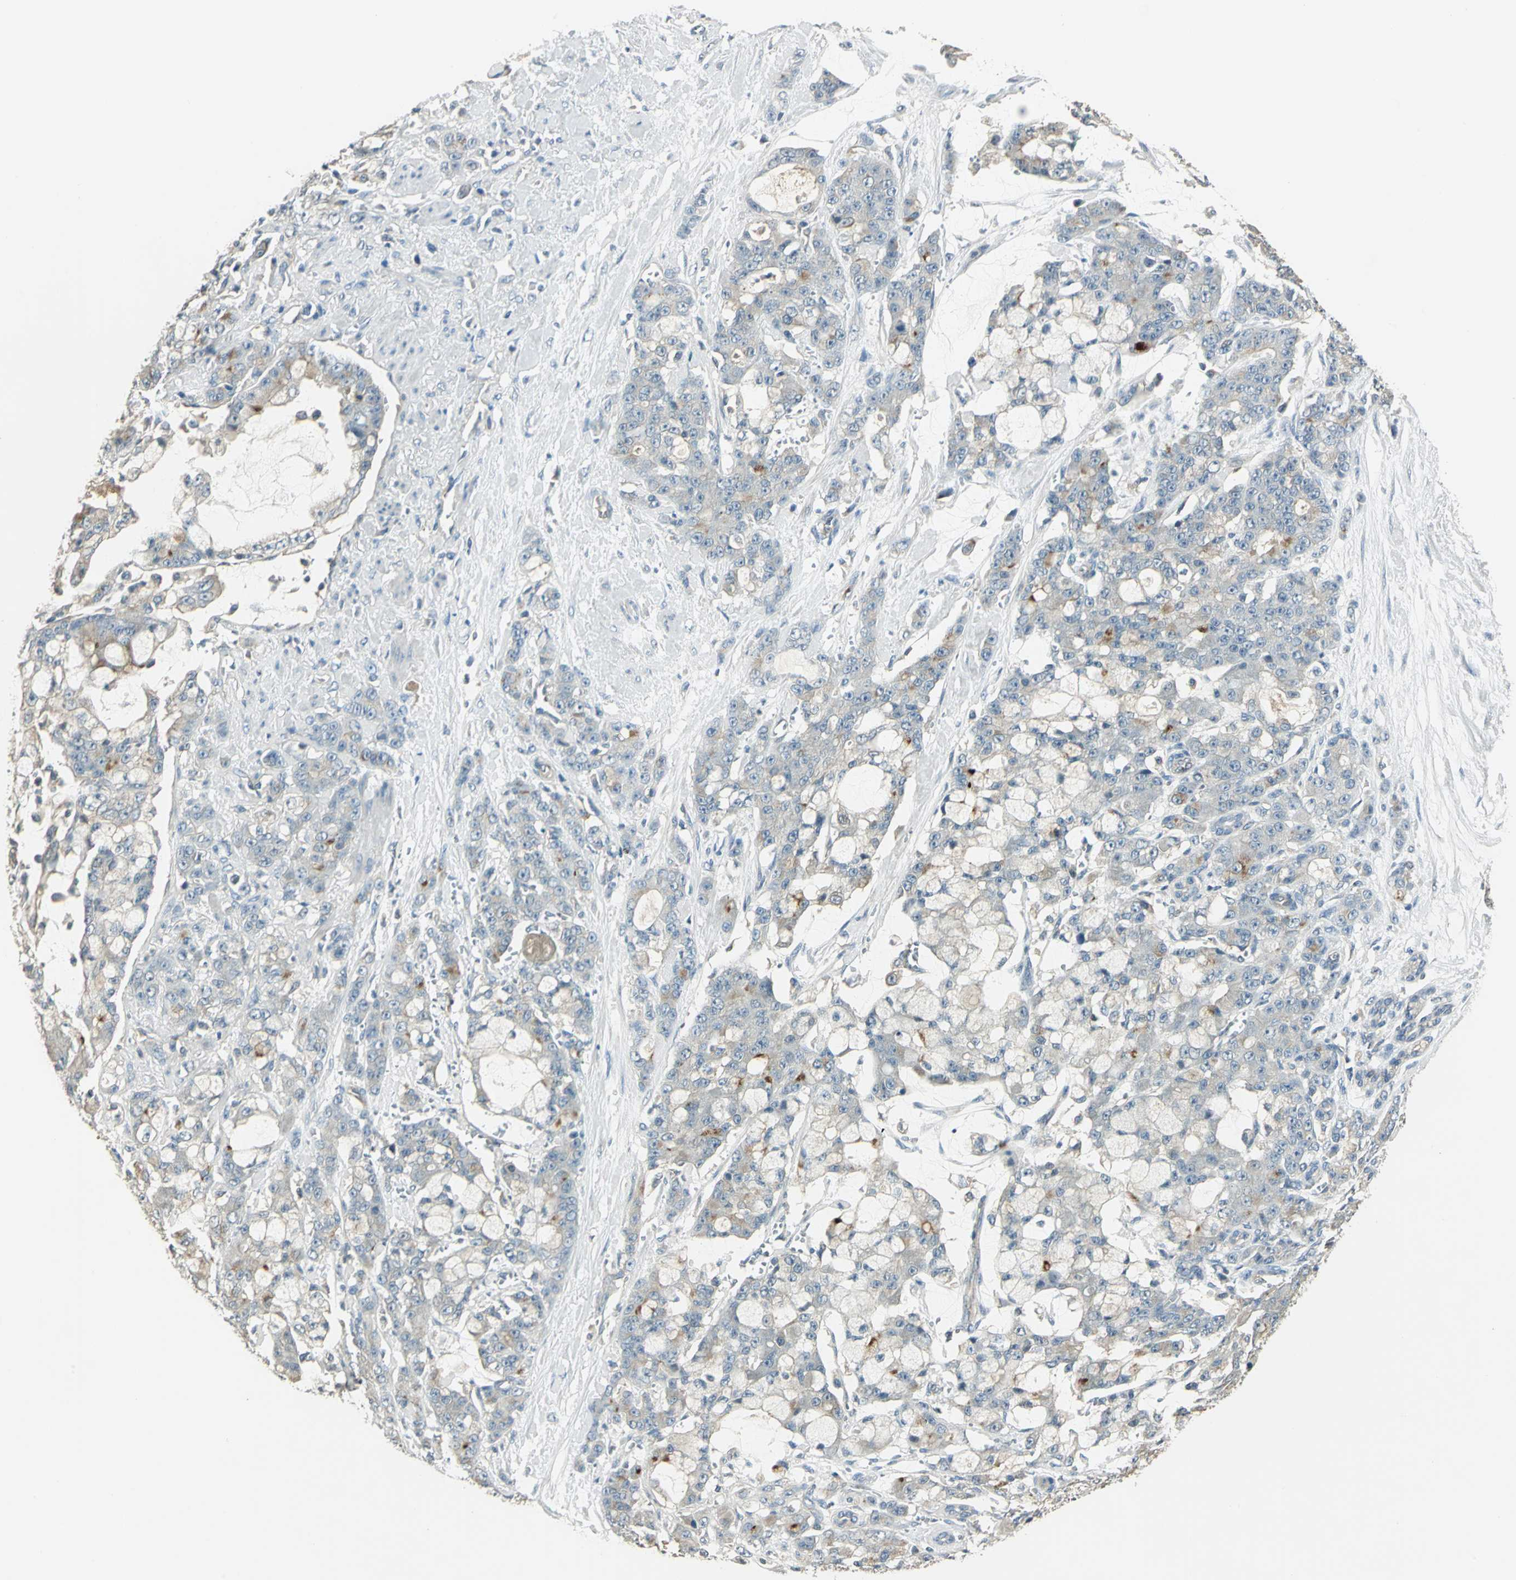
{"staining": {"intensity": "strong", "quantity": "<25%", "location": "cytoplasmic/membranous"}, "tissue": "pancreatic cancer", "cell_type": "Tumor cells", "image_type": "cancer", "snomed": [{"axis": "morphology", "description": "Adenocarcinoma, NOS"}, {"axis": "topography", "description": "Pancreas"}], "caption": "A micrograph of adenocarcinoma (pancreatic) stained for a protein demonstrates strong cytoplasmic/membranous brown staining in tumor cells.", "gene": "RAPGEF1", "patient": {"sex": "female", "age": 73}}